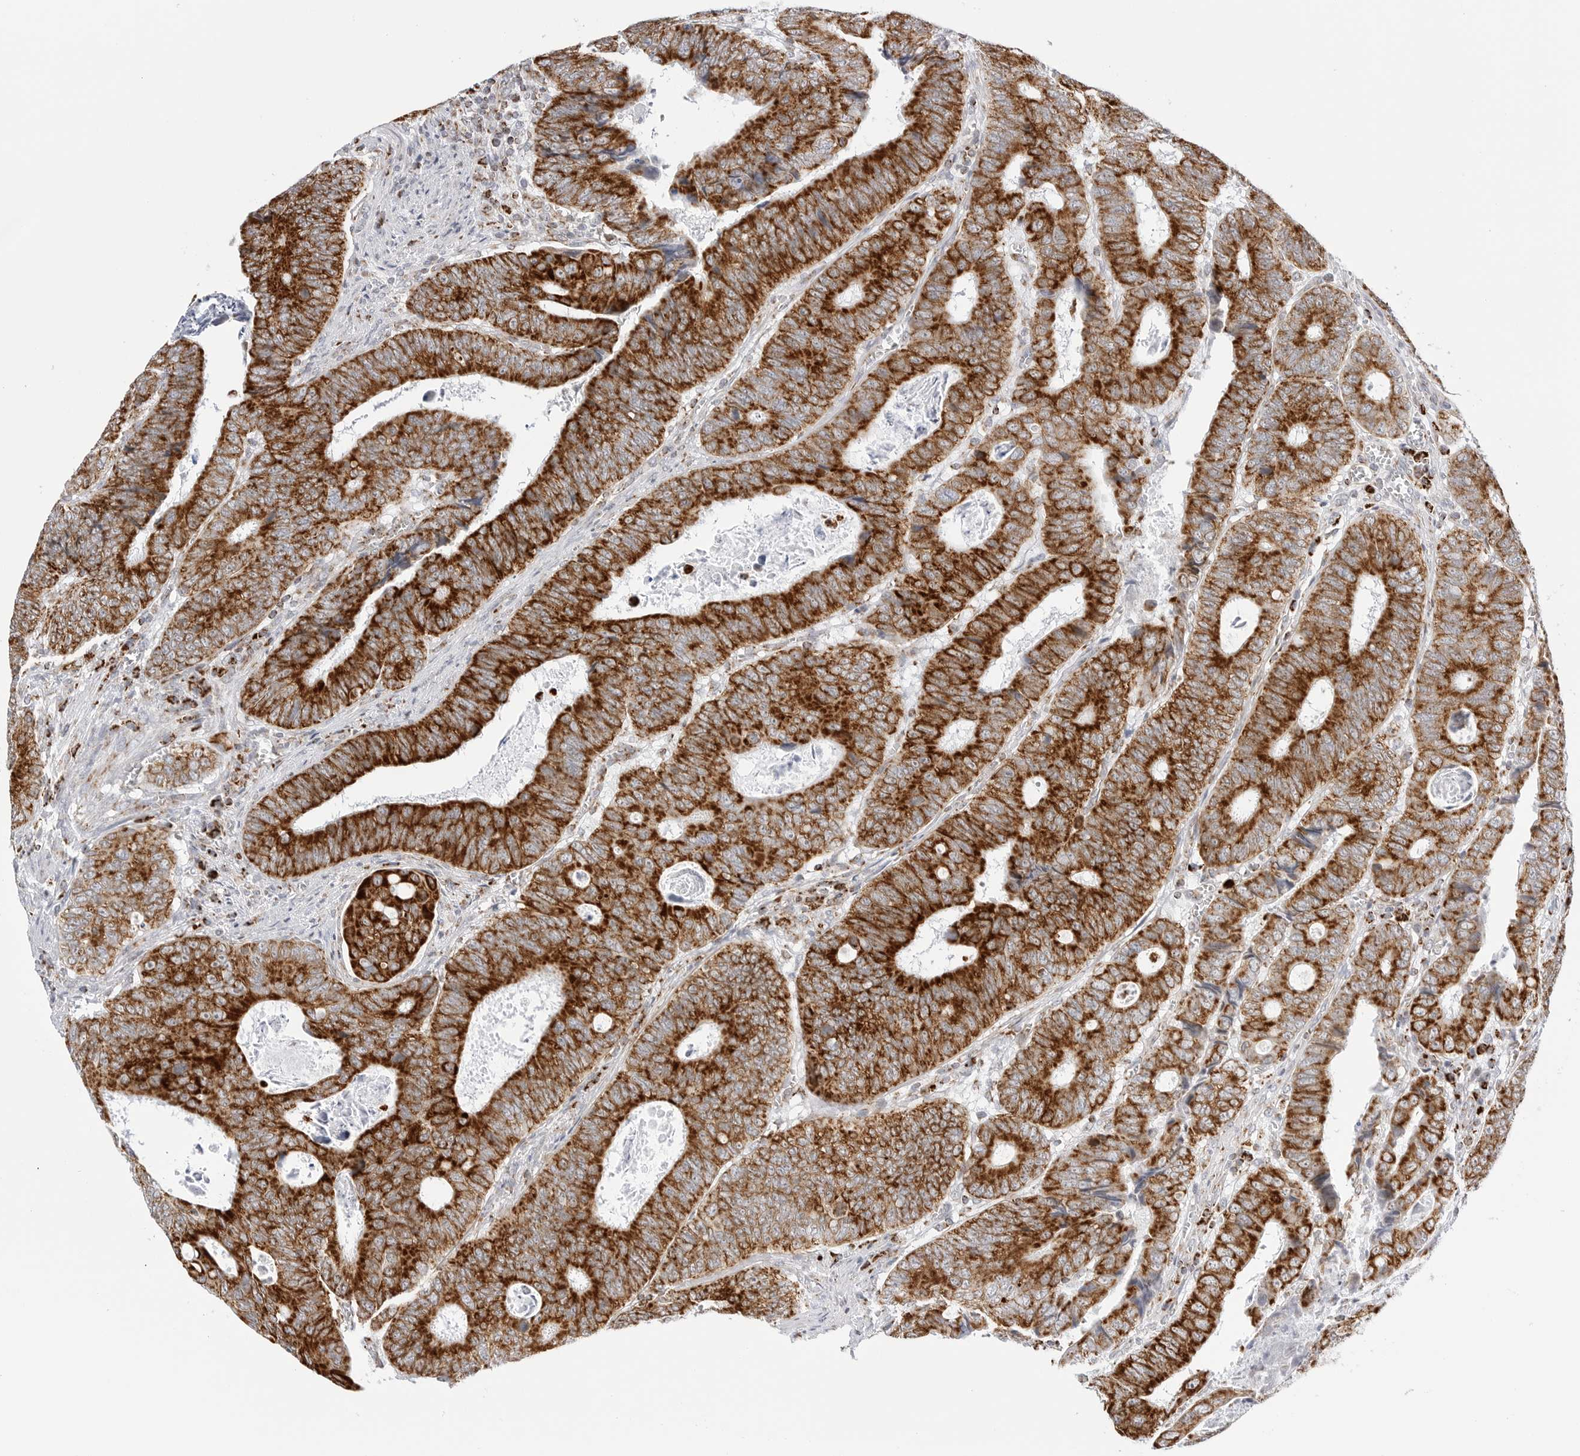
{"staining": {"intensity": "strong", "quantity": ">75%", "location": "cytoplasmic/membranous"}, "tissue": "colorectal cancer", "cell_type": "Tumor cells", "image_type": "cancer", "snomed": [{"axis": "morphology", "description": "Adenocarcinoma, NOS"}, {"axis": "topography", "description": "Colon"}], "caption": "IHC (DAB) staining of colorectal cancer reveals strong cytoplasmic/membranous protein expression in approximately >75% of tumor cells. The protein is stained brown, and the nuclei are stained in blue (DAB IHC with brightfield microscopy, high magnification).", "gene": "ATP5IF1", "patient": {"sex": "male", "age": 72}}